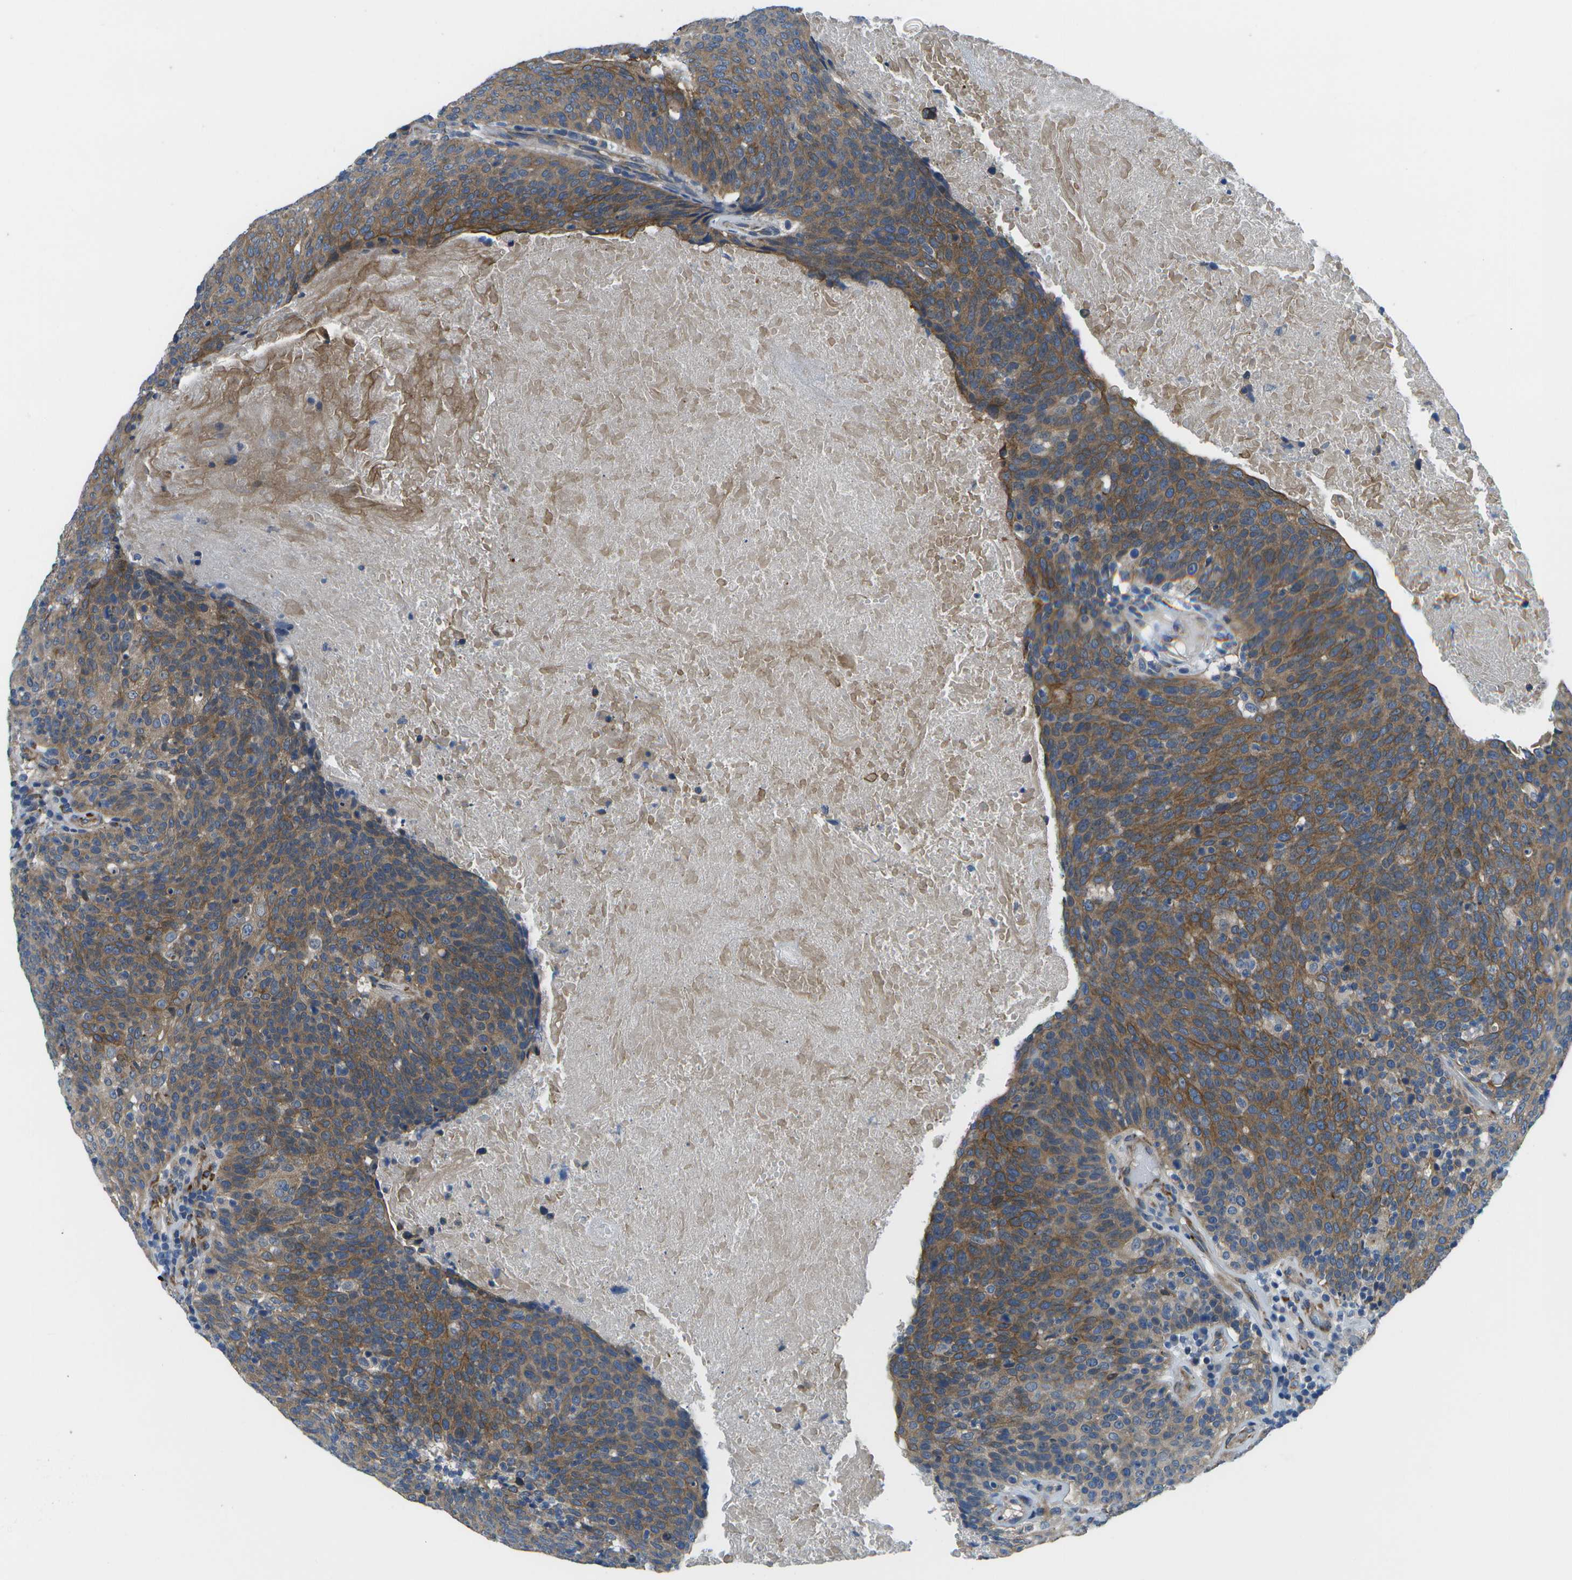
{"staining": {"intensity": "moderate", "quantity": ">75%", "location": "cytoplasmic/membranous"}, "tissue": "head and neck cancer", "cell_type": "Tumor cells", "image_type": "cancer", "snomed": [{"axis": "morphology", "description": "Squamous cell carcinoma, NOS"}, {"axis": "morphology", "description": "Squamous cell carcinoma, metastatic, NOS"}, {"axis": "topography", "description": "Lymph node"}, {"axis": "topography", "description": "Head-Neck"}], "caption": "Head and neck metastatic squamous cell carcinoma stained with a brown dye shows moderate cytoplasmic/membranous positive positivity in approximately >75% of tumor cells.", "gene": "P3H1", "patient": {"sex": "male", "age": 62}}